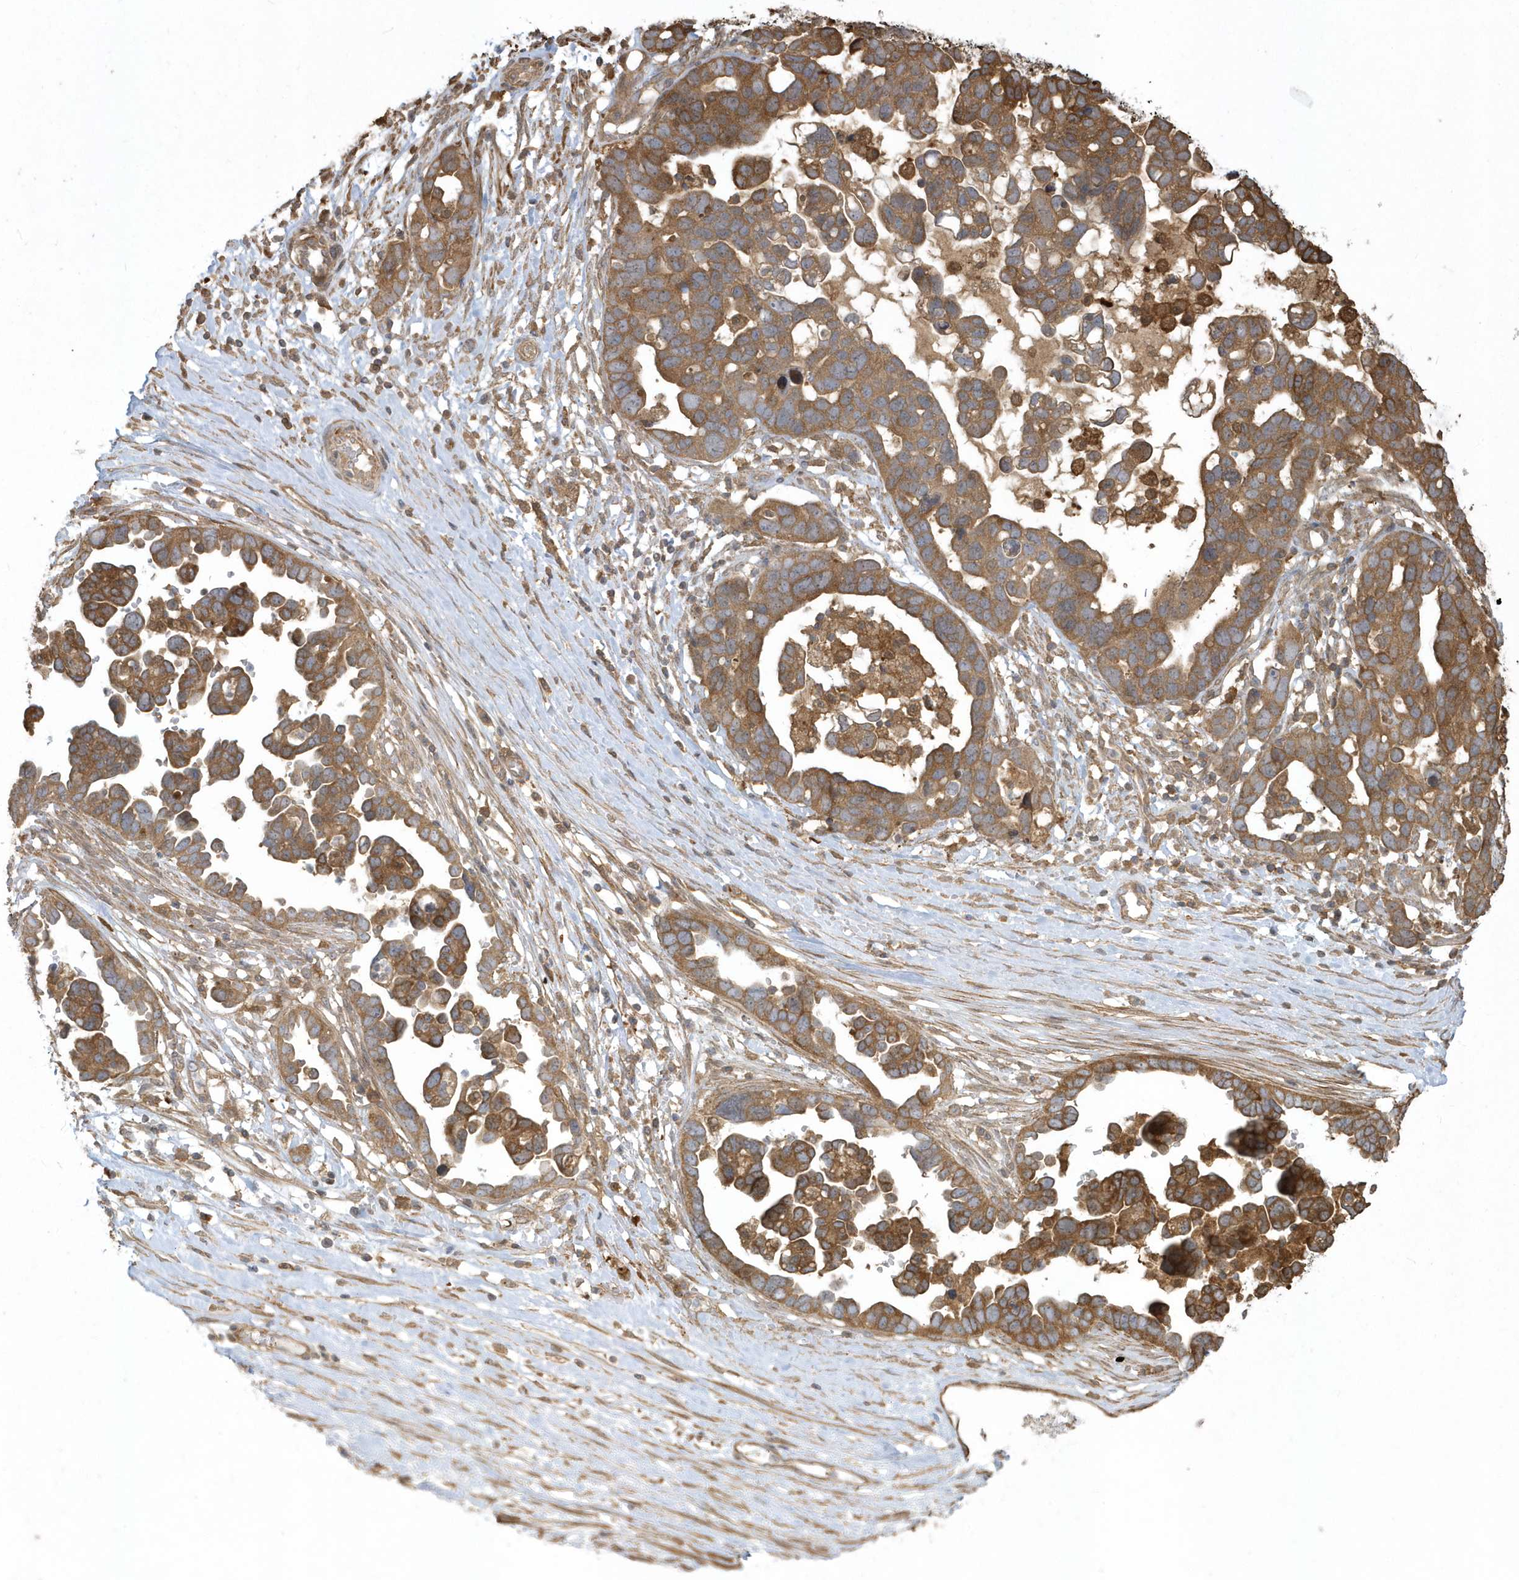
{"staining": {"intensity": "strong", "quantity": ">75%", "location": "cytoplasmic/membranous"}, "tissue": "ovarian cancer", "cell_type": "Tumor cells", "image_type": "cancer", "snomed": [{"axis": "morphology", "description": "Cystadenocarcinoma, serous, NOS"}, {"axis": "topography", "description": "Ovary"}], "caption": "Approximately >75% of tumor cells in human ovarian cancer show strong cytoplasmic/membranous protein expression as visualized by brown immunohistochemical staining.", "gene": "HNMT", "patient": {"sex": "female", "age": 54}}